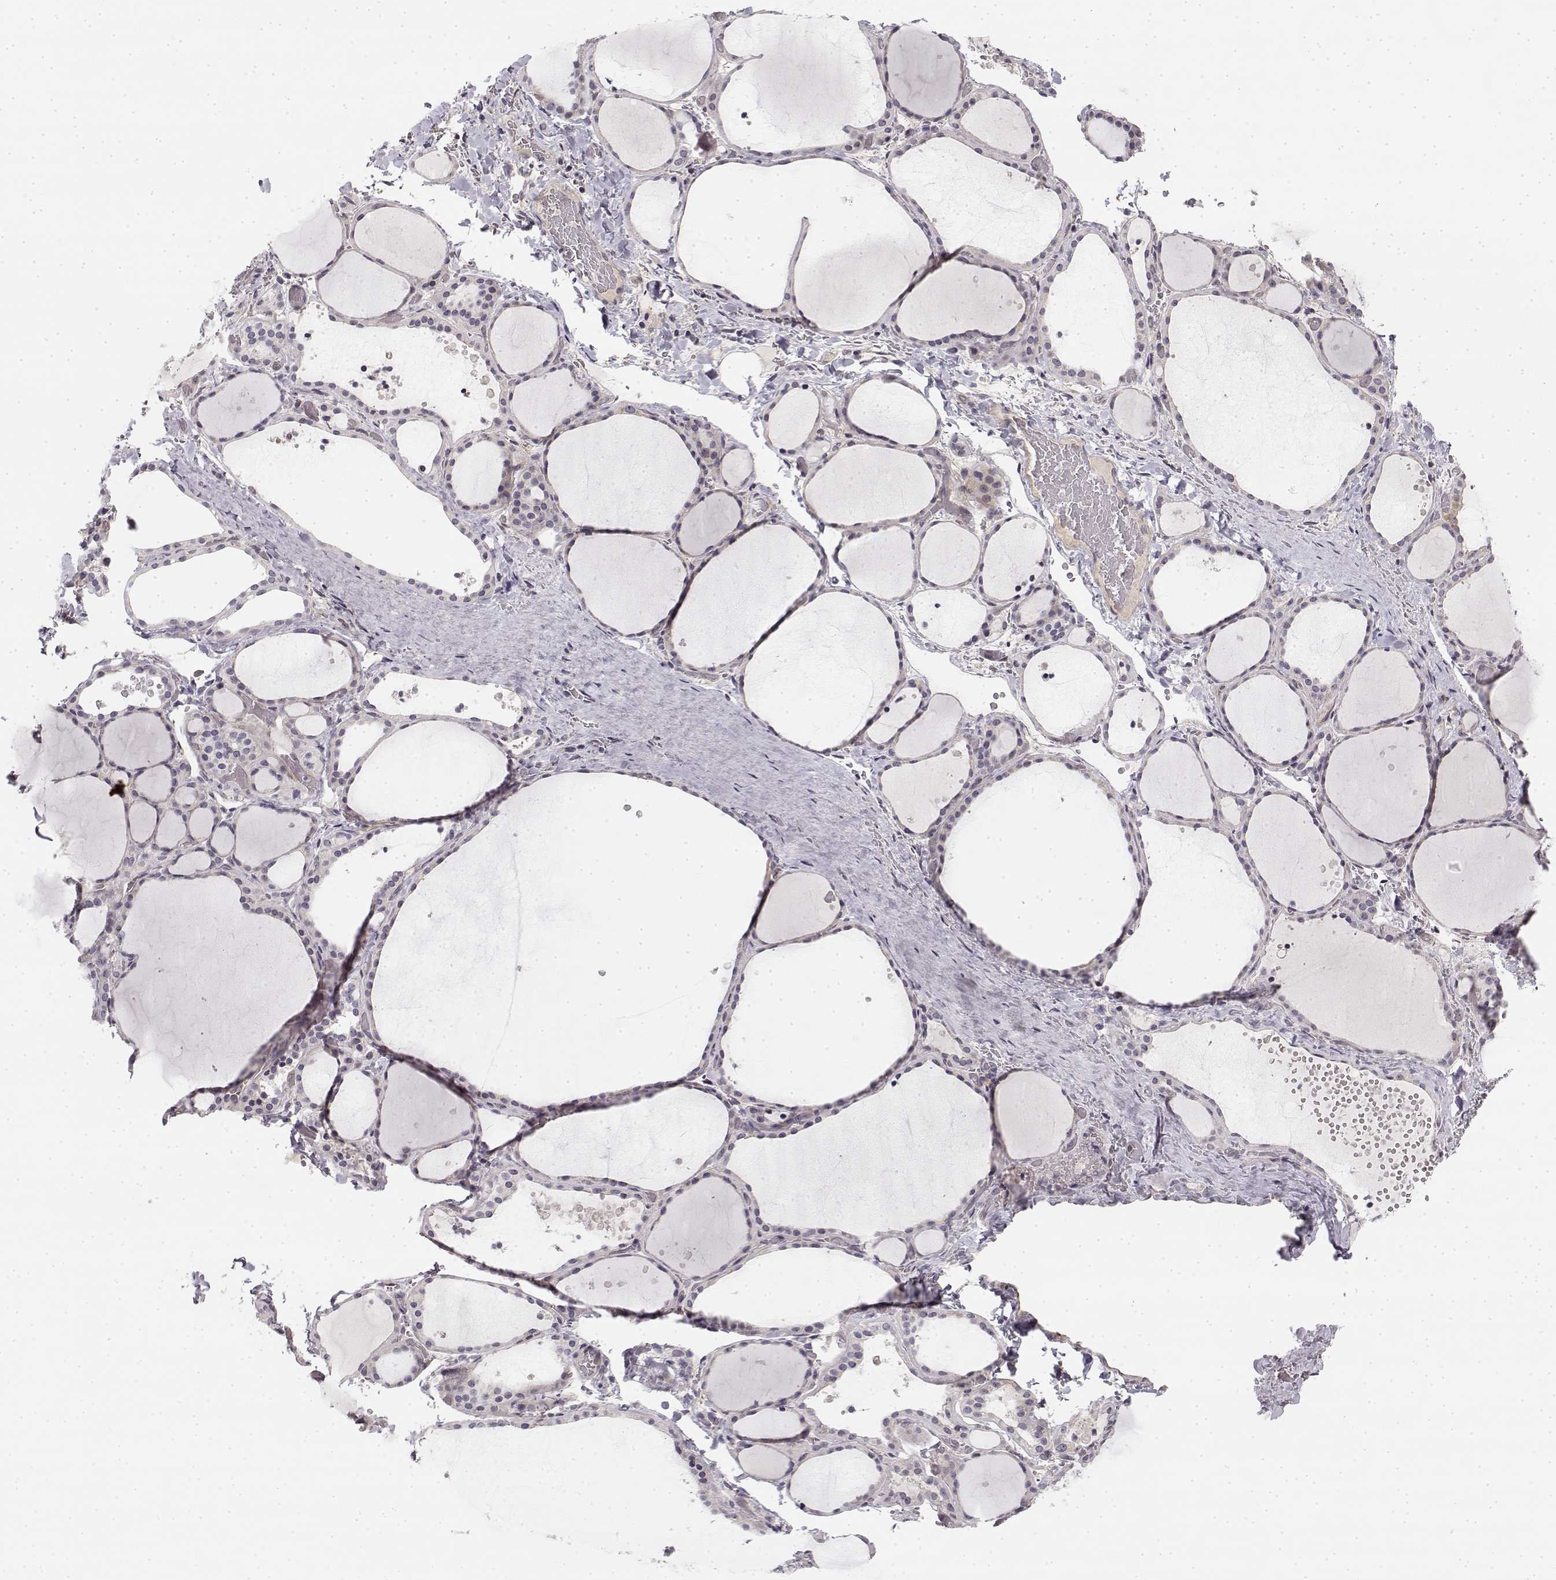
{"staining": {"intensity": "negative", "quantity": "none", "location": "none"}, "tissue": "thyroid gland", "cell_type": "Glandular cells", "image_type": "normal", "snomed": [{"axis": "morphology", "description": "Normal tissue, NOS"}, {"axis": "topography", "description": "Thyroid gland"}], "caption": "This is an immunohistochemistry (IHC) micrograph of normal thyroid gland. There is no expression in glandular cells.", "gene": "MED12L", "patient": {"sex": "female", "age": 36}}